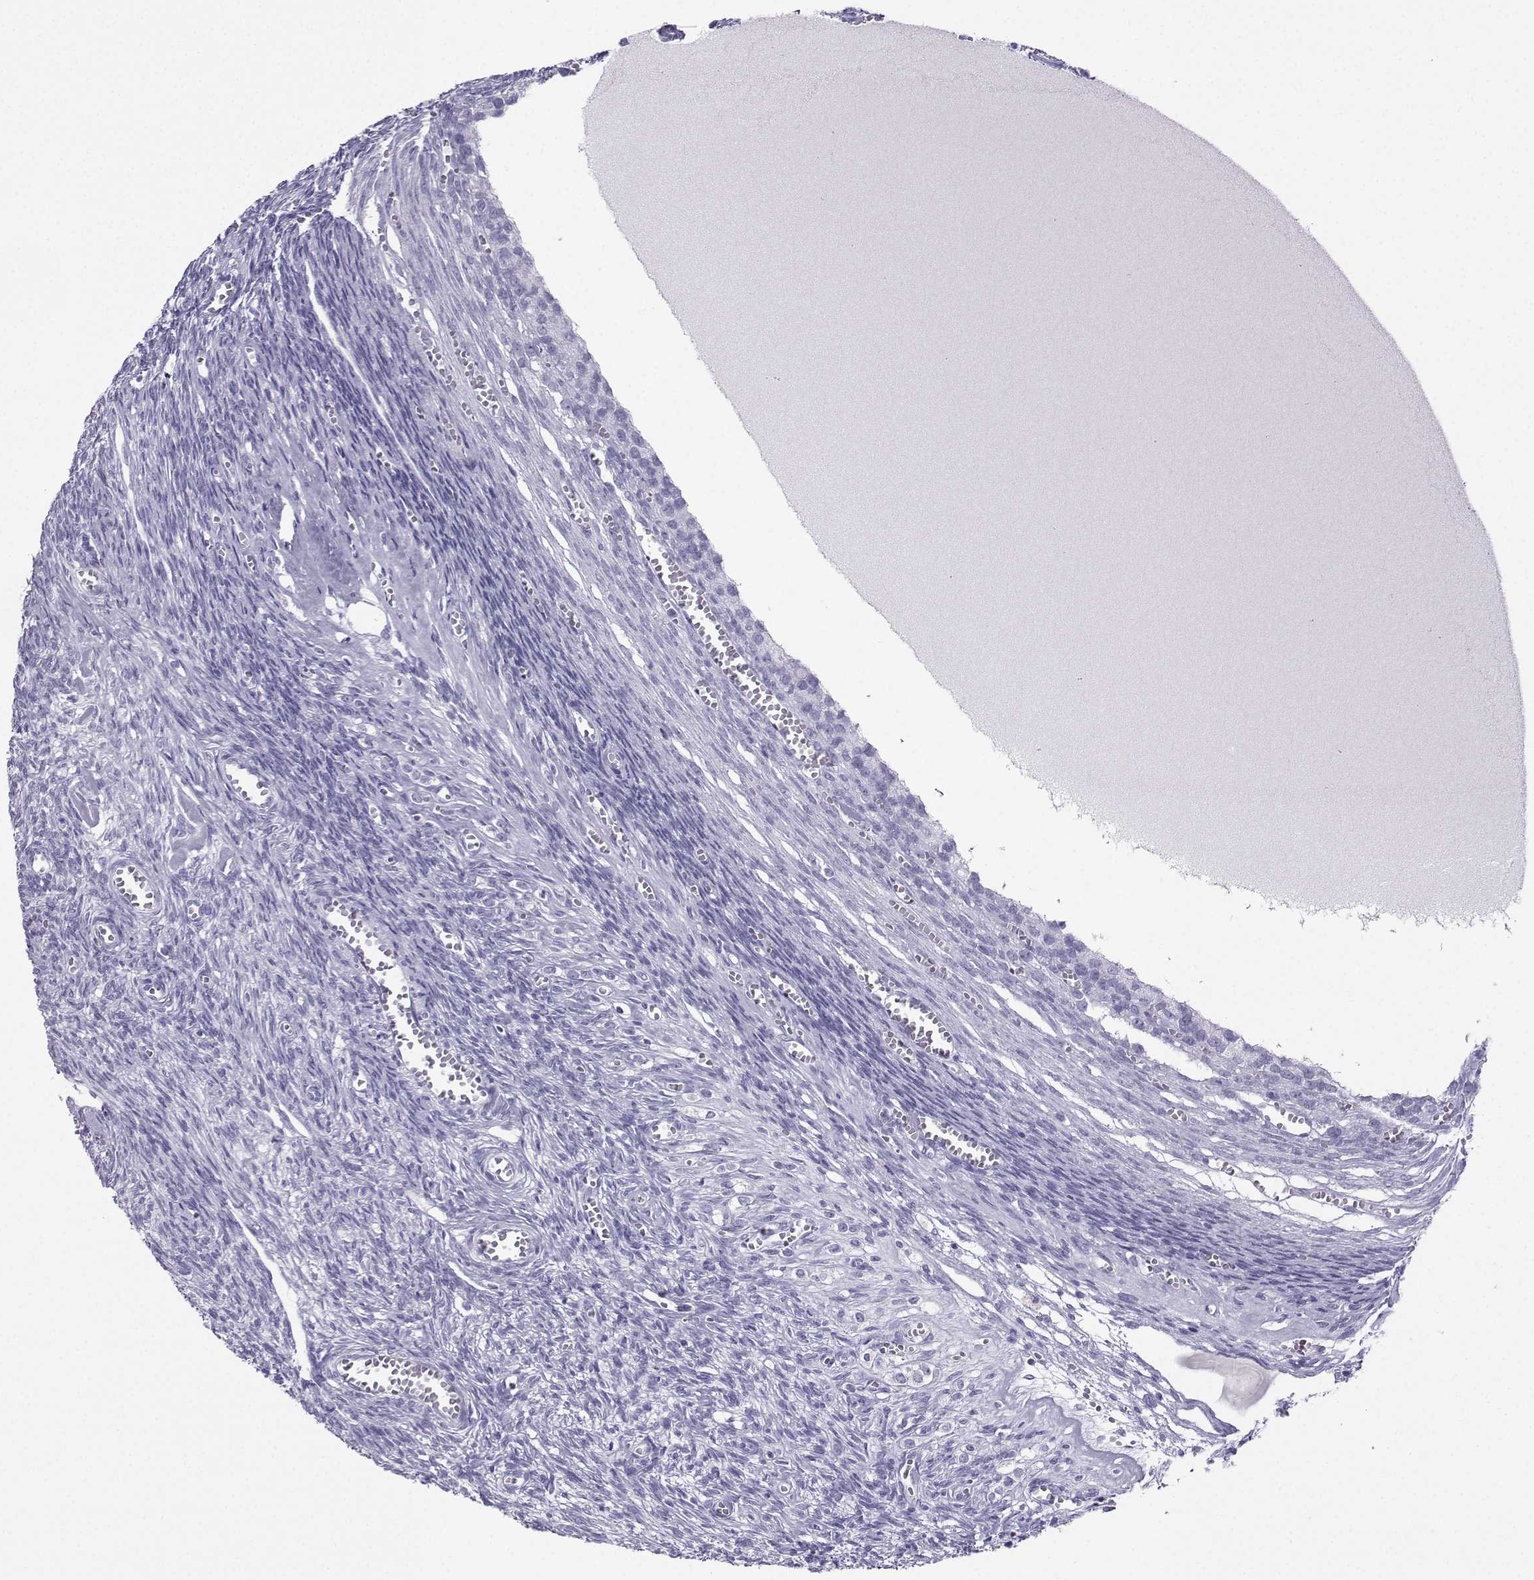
{"staining": {"intensity": "negative", "quantity": "none", "location": "none"}, "tissue": "ovary", "cell_type": "Follicle cells", "image_type": "normal", "snomed": [{"axis": "morphology", "description": "Normal tissue, NOS"}, {"axis": "topography", "description": "Ovary"}], "caption": "This is a image of immunohistochemistry staining of unremarkable ovary, which shows no positivity in follicle cells.", "gene": "NEFL", "patient": {"sex": "female", "age": 43}}